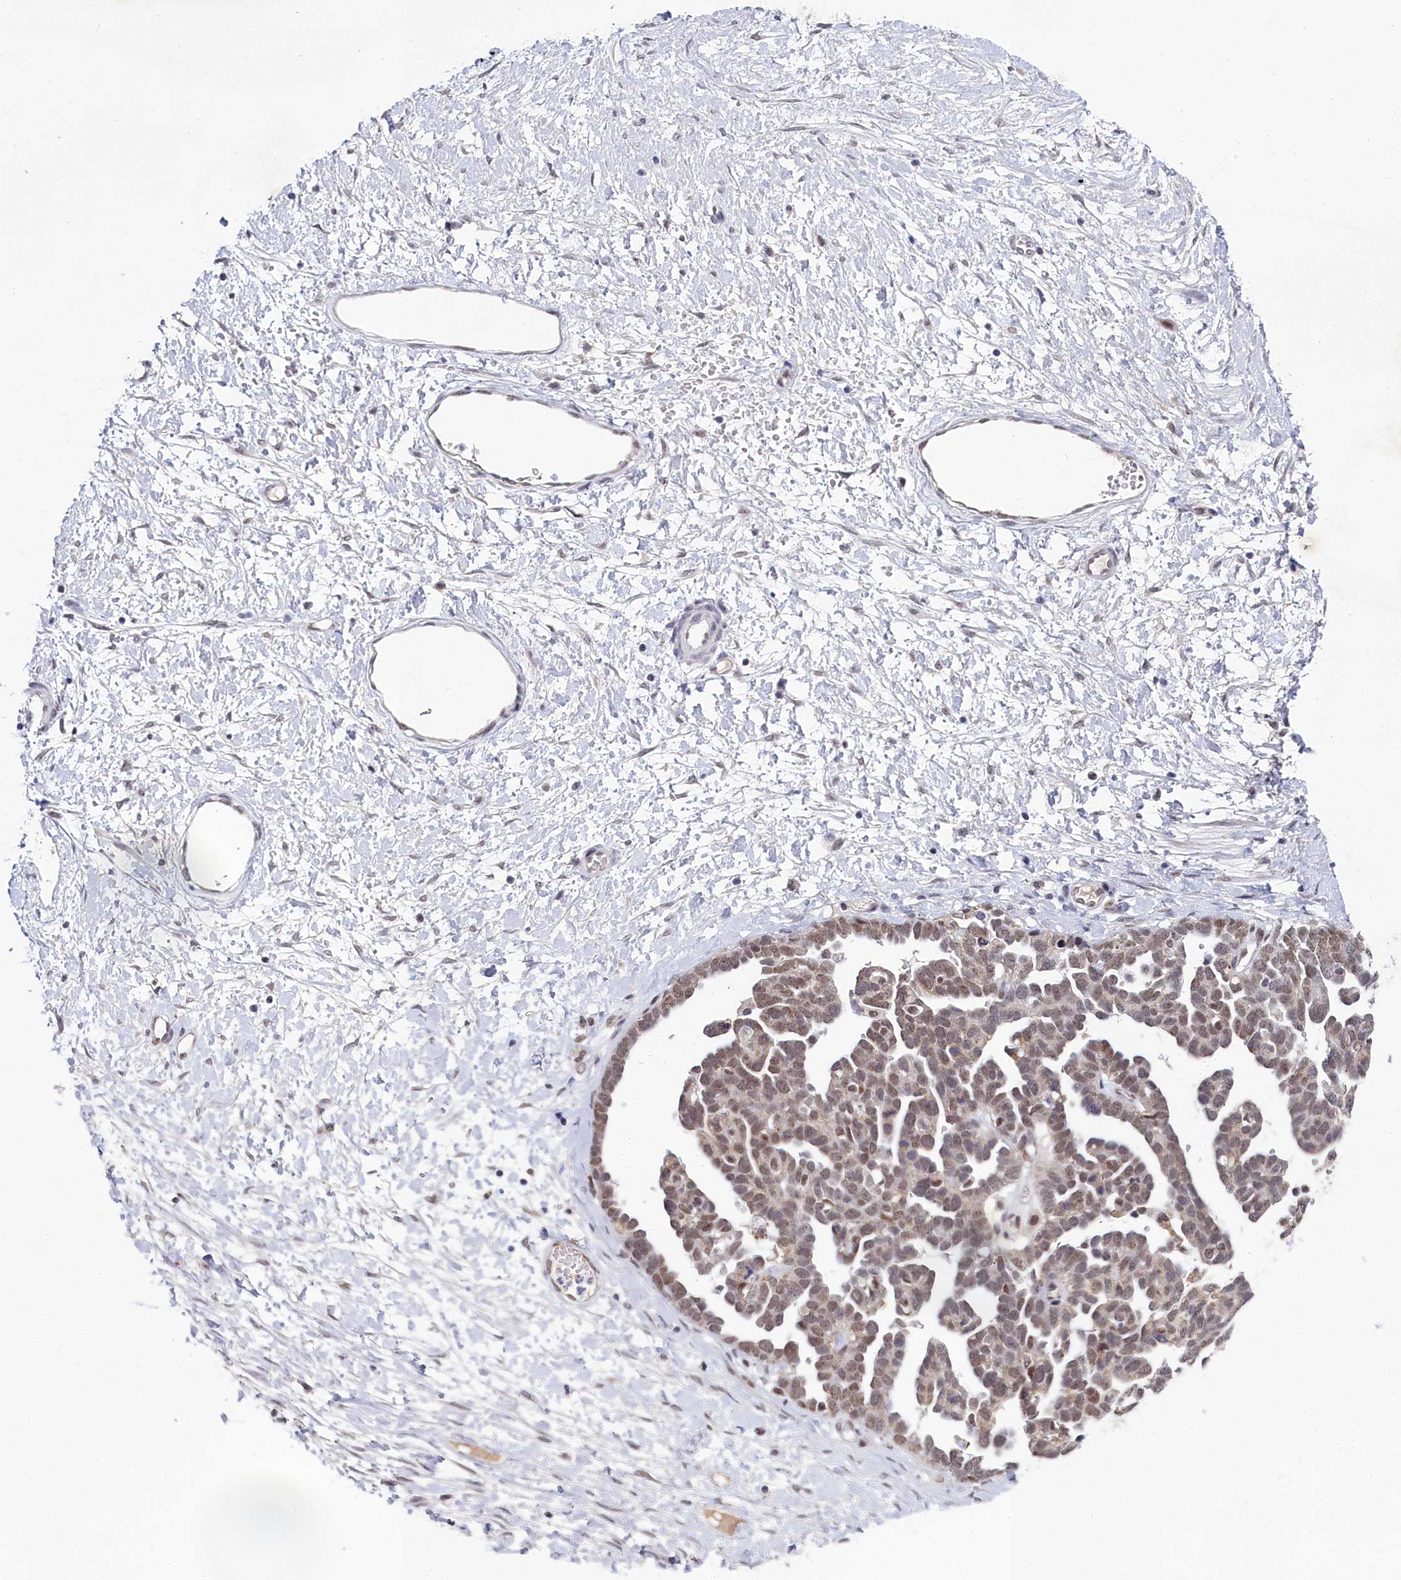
{"staining": {"intensity": "weak", "quantity": ">75%", "location": "nuclear"}, "tissue": "ovarian cancer", "cell_type": "Tumor cells", "image_type": "cancer", "snomed": [{"axis": "morphology", "description": "Cystadenocarcinoma, serous, NOS"}, {"axis": "topography", "description": "Ovary"}], "caption": "Approximately >75% of tumor cells in human ovarian serous cystadenocarcinoma exhibit weak nuclear protein positivity as visualized by brown immunohistochemical staining.", "gene": "PPHLN1", "patient": {"sex": "female", "age": 54}}